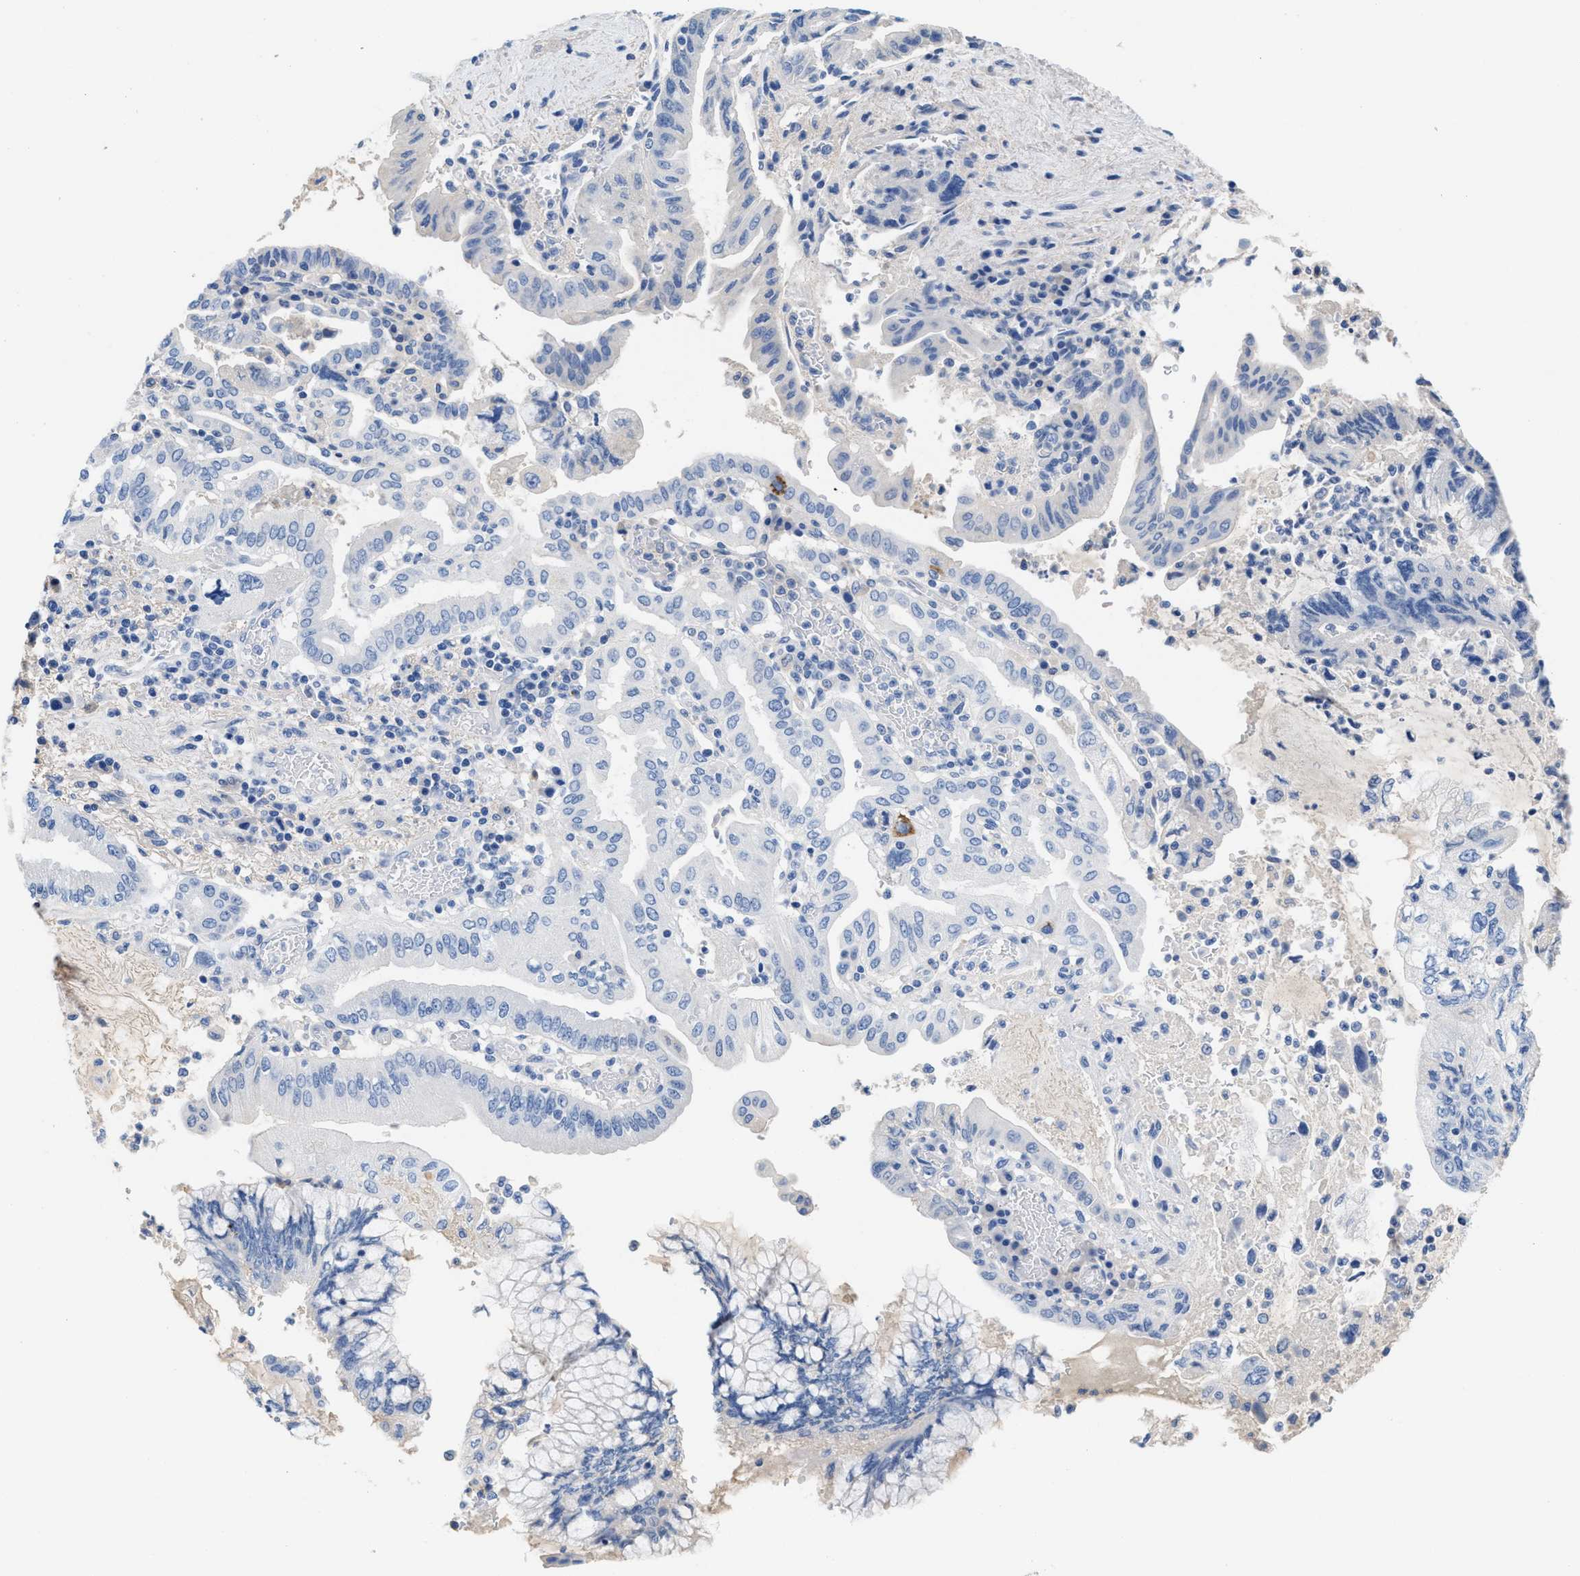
{"staining": {"intensity": "moderate", "quantity": "<25%", "location": "cytoplasmic/membranous"}, "tissue": "pancreatic cancer", "cell_type": "Tumor cells", "image_type": "cancer", "snomed": [{"axis": "morphology", "description": "Adenocarcinoma, NOS"}, {"axis": "topography", "description": "Pancreas"}], "caption": "The histopathology image exhibits staining of pancreatic cancer (adenocarcinoma), revealing moderate cytoplasmic/membranous protein positivity (brown color) within tumor cells. The staining is performed using DAB (3,3'-diaminobenzidine) brown chromogen to label protein expression. The nuclei are counter-stained blue using hematoxylin.", "gene": "SLFN13", "patient": {"sex": "female", "age": 73}}